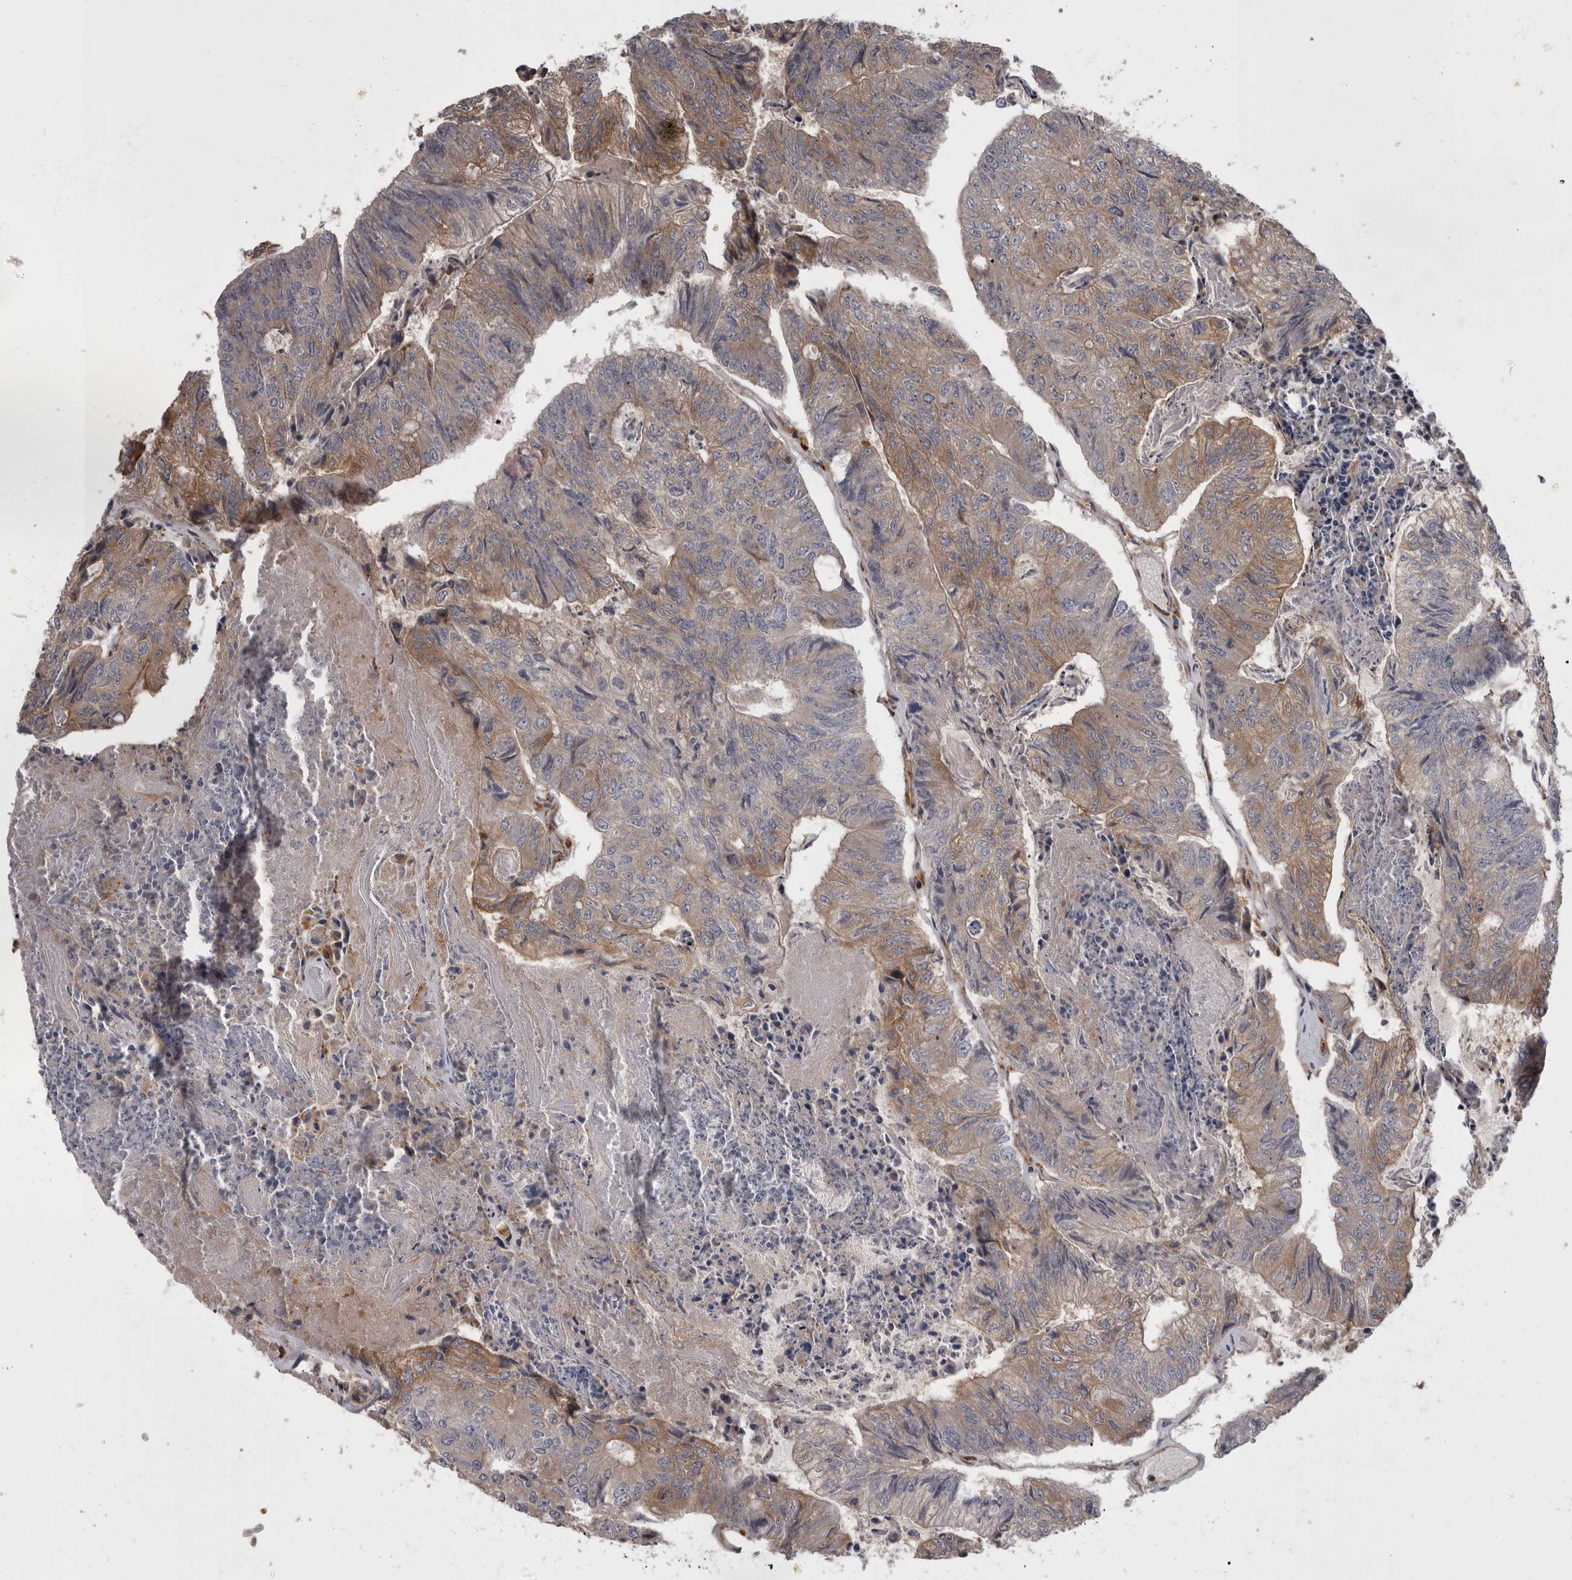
{"staining": {"intensity": "weak", "quantity": "25%-75%", "location": "cytoplasmic/membranous"}, "tissue": "colorectal cancer", "cell_type": "Tumor cells", "image_type": "cancer", "snomed": [{"axis": "morphology", "description": "Adenocarcinoma, NOS"}, {"axis": "topography", "description": "Colon"}], "caption": "The histopathology image demonstrates staining of adenocarcinoma (colorectal), revealing weak cytoplasmic/membranous protein expression (brown color) within tumor cells. (Stains: DAB in brown, nuclei in blue, Microscopy: brightfield microscopy at high magnification).", "gene": "HOOK3", "patient": {"sex": "female", "age": 67}}